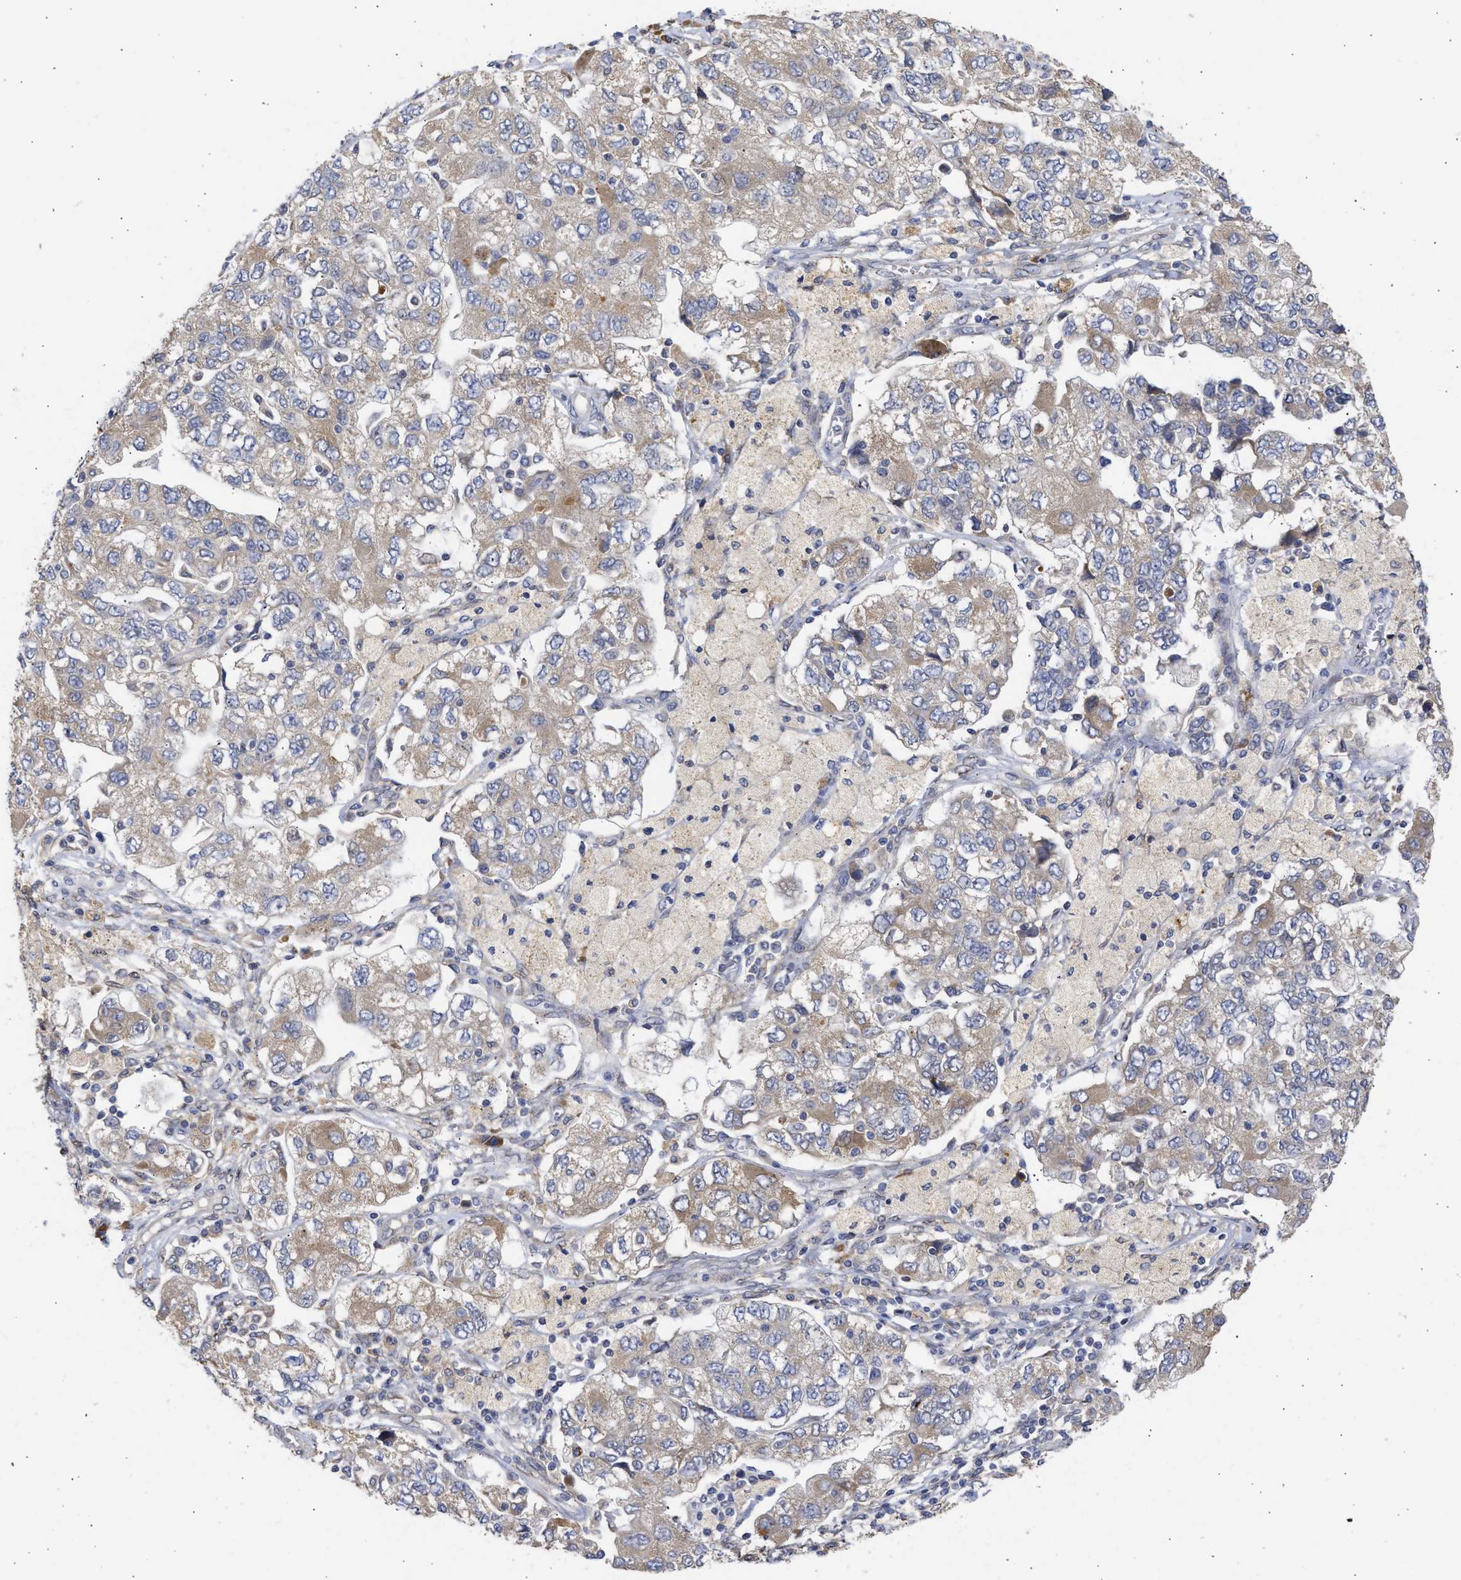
{"staining": {"intensity": "weak", "quantity": "25%-75%", "location": "cytoplasmic/membranous"}, "tissue": "ovarian cancer", "cell_type": "Tumor cells", "image_type": "cancer", "snomed": [{"axis": "morphology", "description": "Carcinoma, NOS"}, {"axis": "morphology", "description": "Cystadenocarcinoma, serous, NOS"}, {"axis": "topography", "description": "Ovary"}], "caption": "A low amount of weak cytoplasmic/membranous expression is present in approximately 25%-75% of tumor cells in ovarian carcinoma tissue.", "gene": "TMED1", "patient": {"sex": "female", "age": 69}}